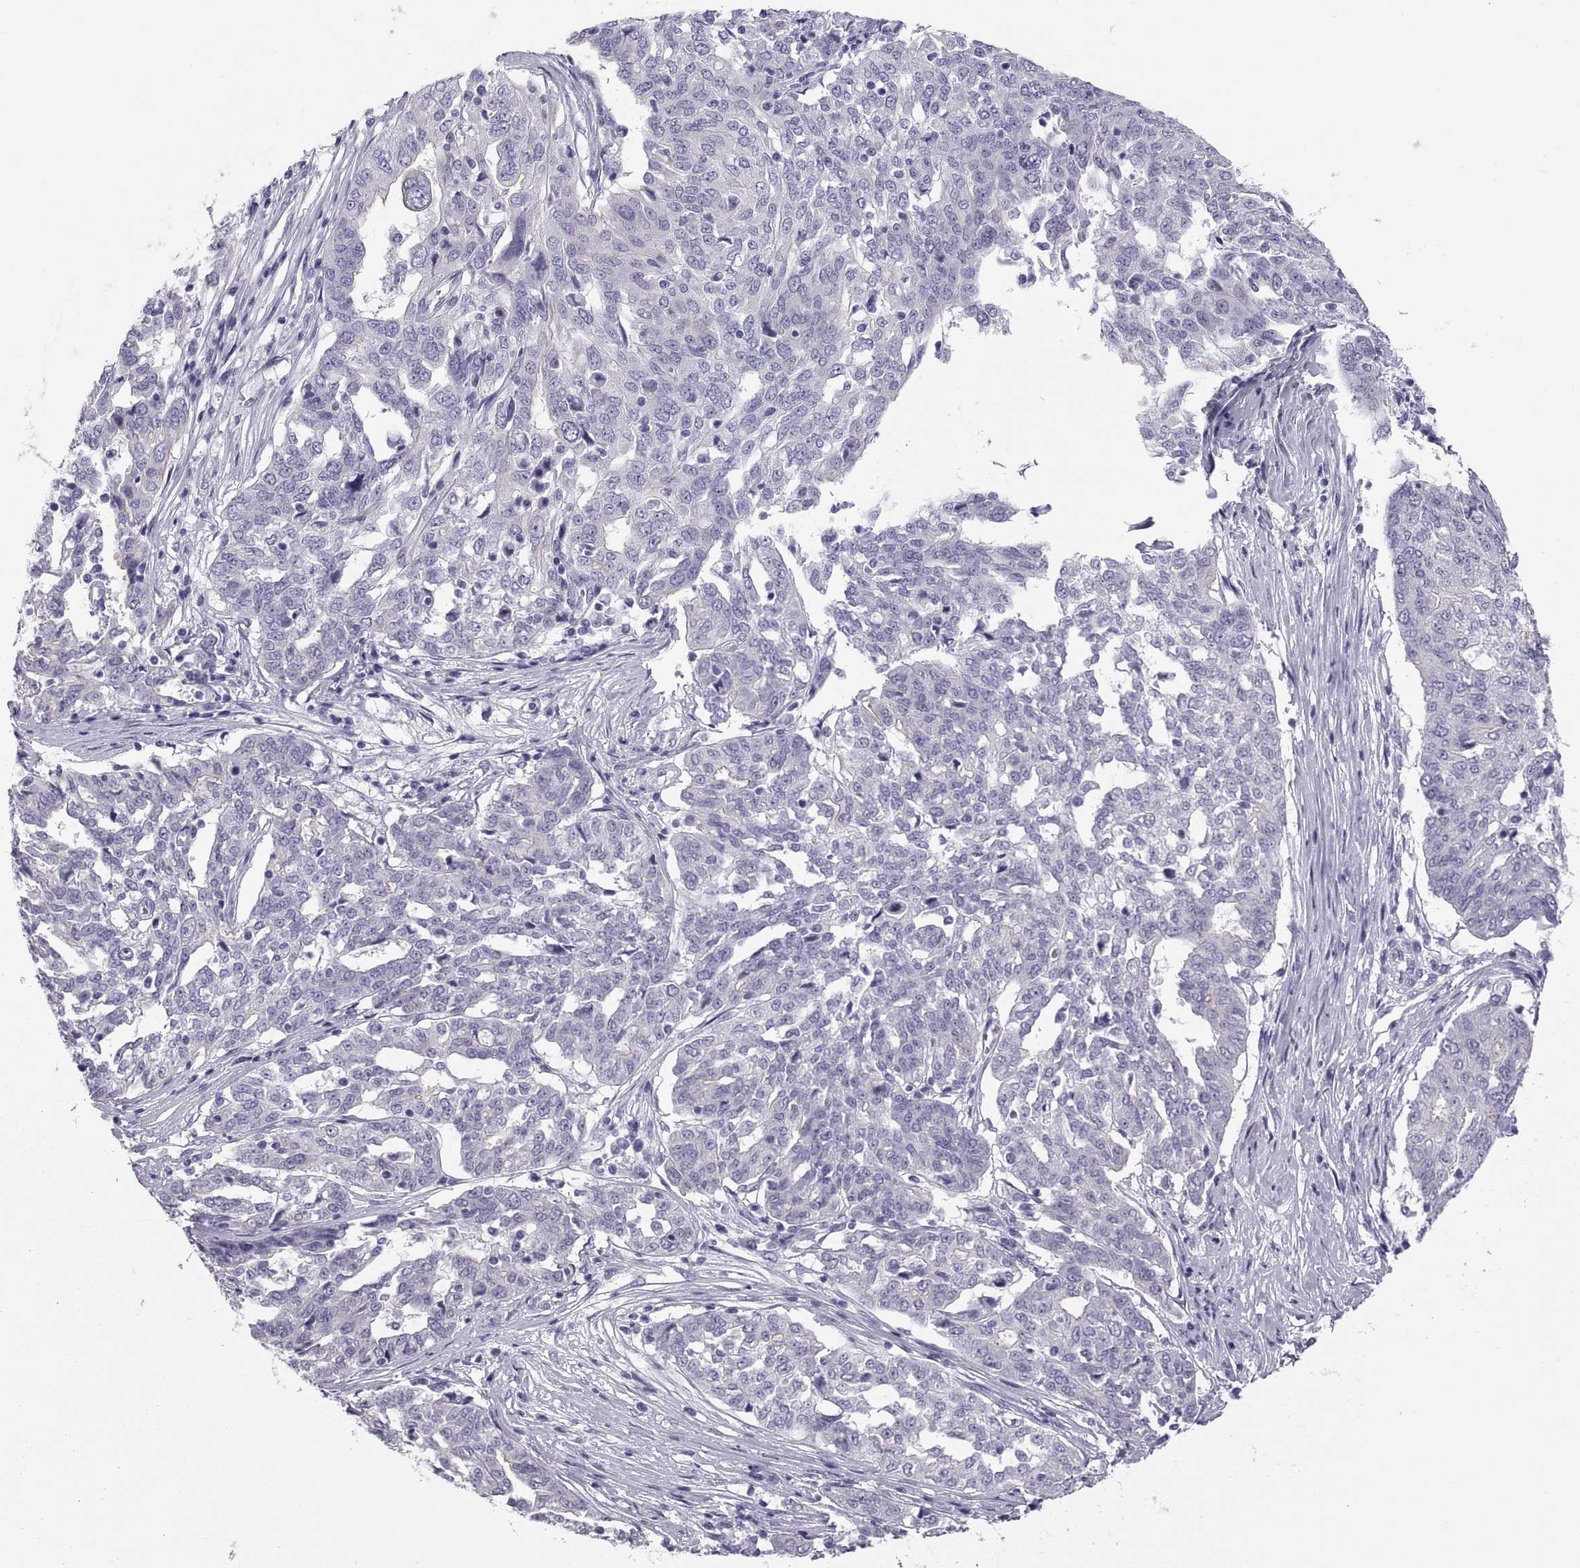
{"staining": {"intensity": "negative", "quantity": "none", "location": "none"}, "tissue": "ovarian cancer", "cell_type": "Tumor cells", "image_type": "cancer", "snomed": [{"axis": "morphology", "description": "Cystadenocarcinoma, serous, NOS"}, {"axis": "topography", "description": "Ovary"}], "caption": "The IHC micrograph has no significant positivity in tumor cells of serous cystadenocarcinoma (ovarian) tissue.", "gene": "RNASE12", "patient": {"sex": "female", "age": 67}}